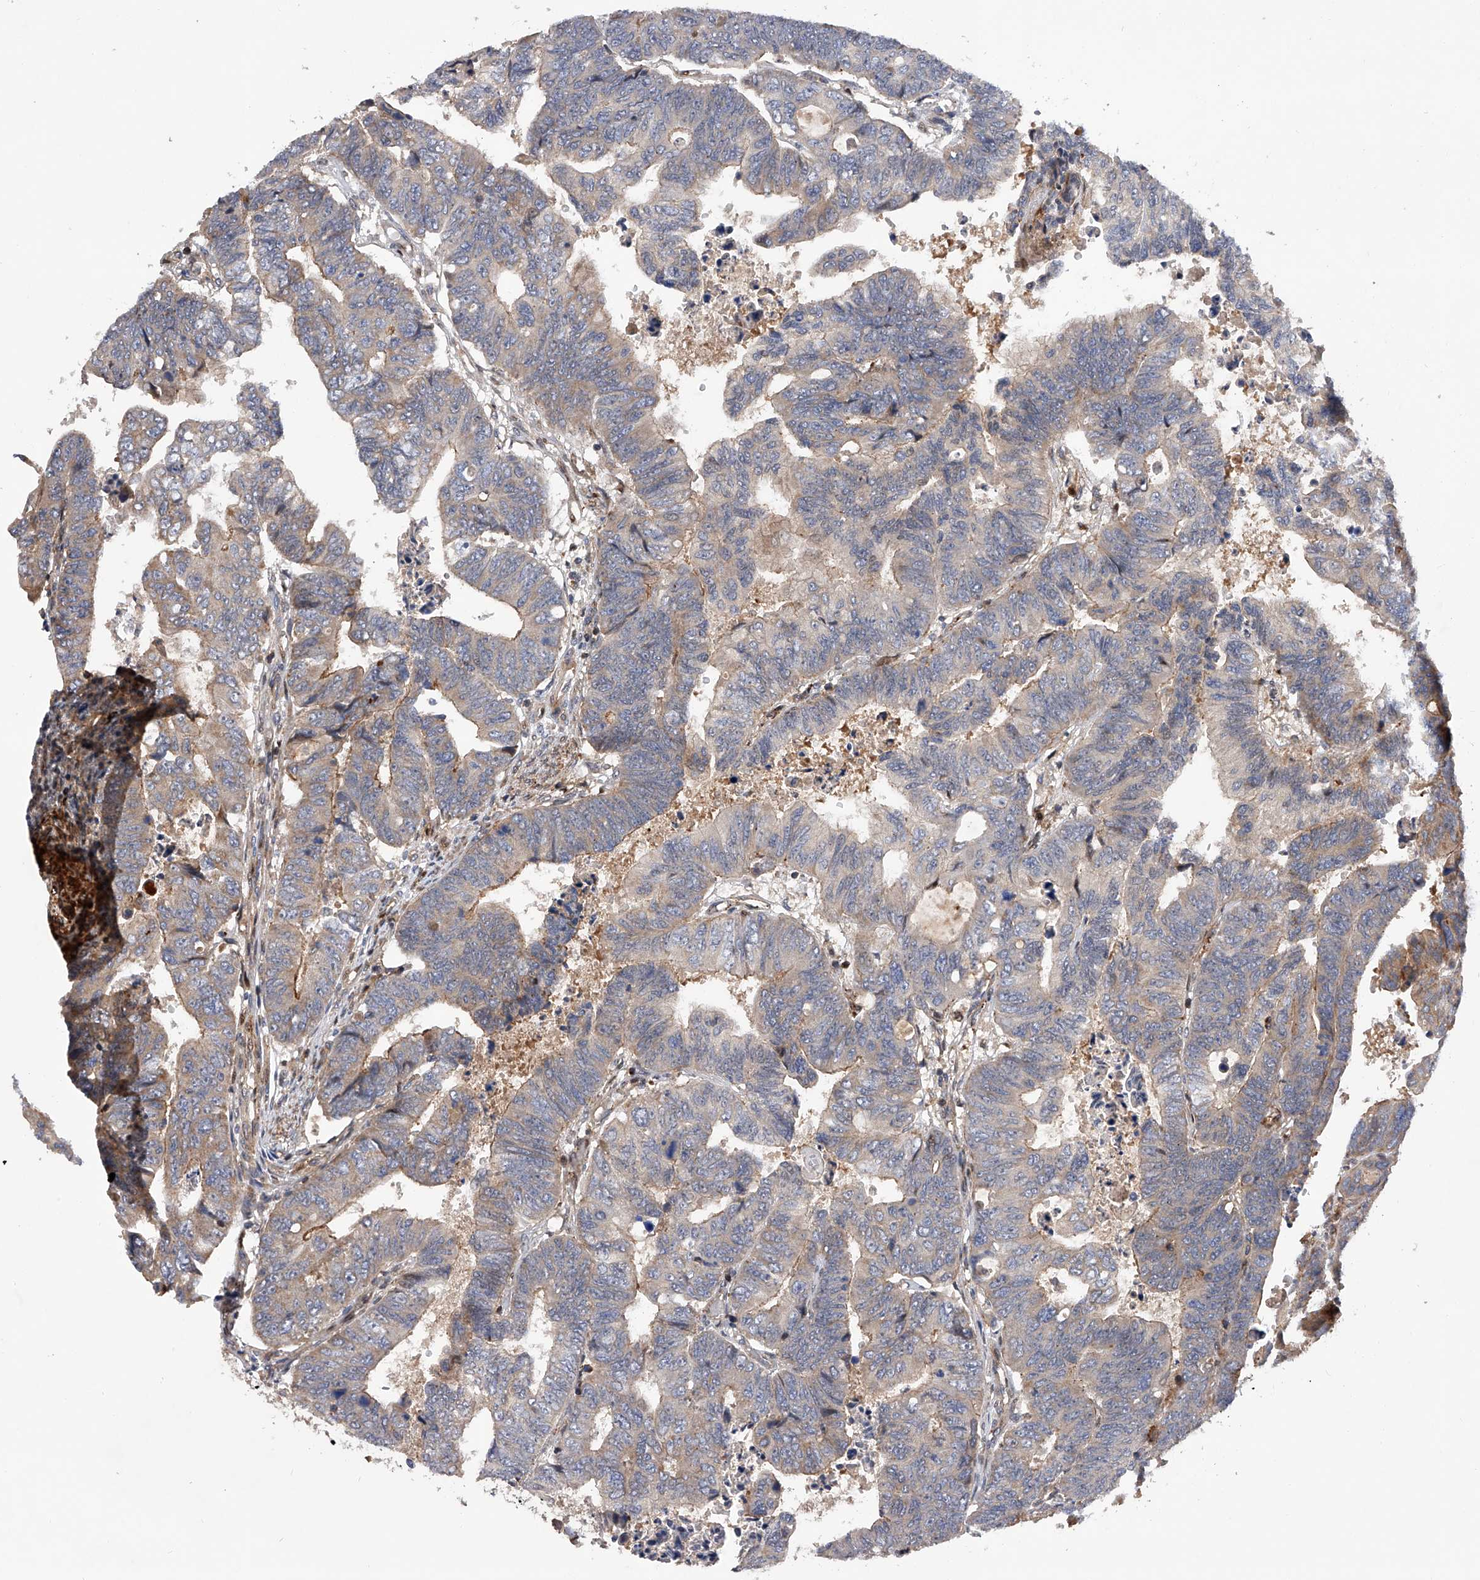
{"staining": {"intensity": "weak", "quantity": "<25%", "location": "cytoplasmic/membranous"}, "tissue": "colorectal cancer", "cell_type": "Tumor cells", "image_type": "cancer", "snomed": [{"axis": "morphology", "description": "Normal tissue, NOS"}, {"axis": "morphology", "description": "Adenocarcinoma, NOS"}, {"axis": "topography", "description": "Rectum"}], "caption": "Colorectal cancer (adenocarcinoma) stained for a protein using IHC demonstrates no positivity tumor cells.", "gene": "PDSS2", "patient": {"sex": "female", "age": 65}}